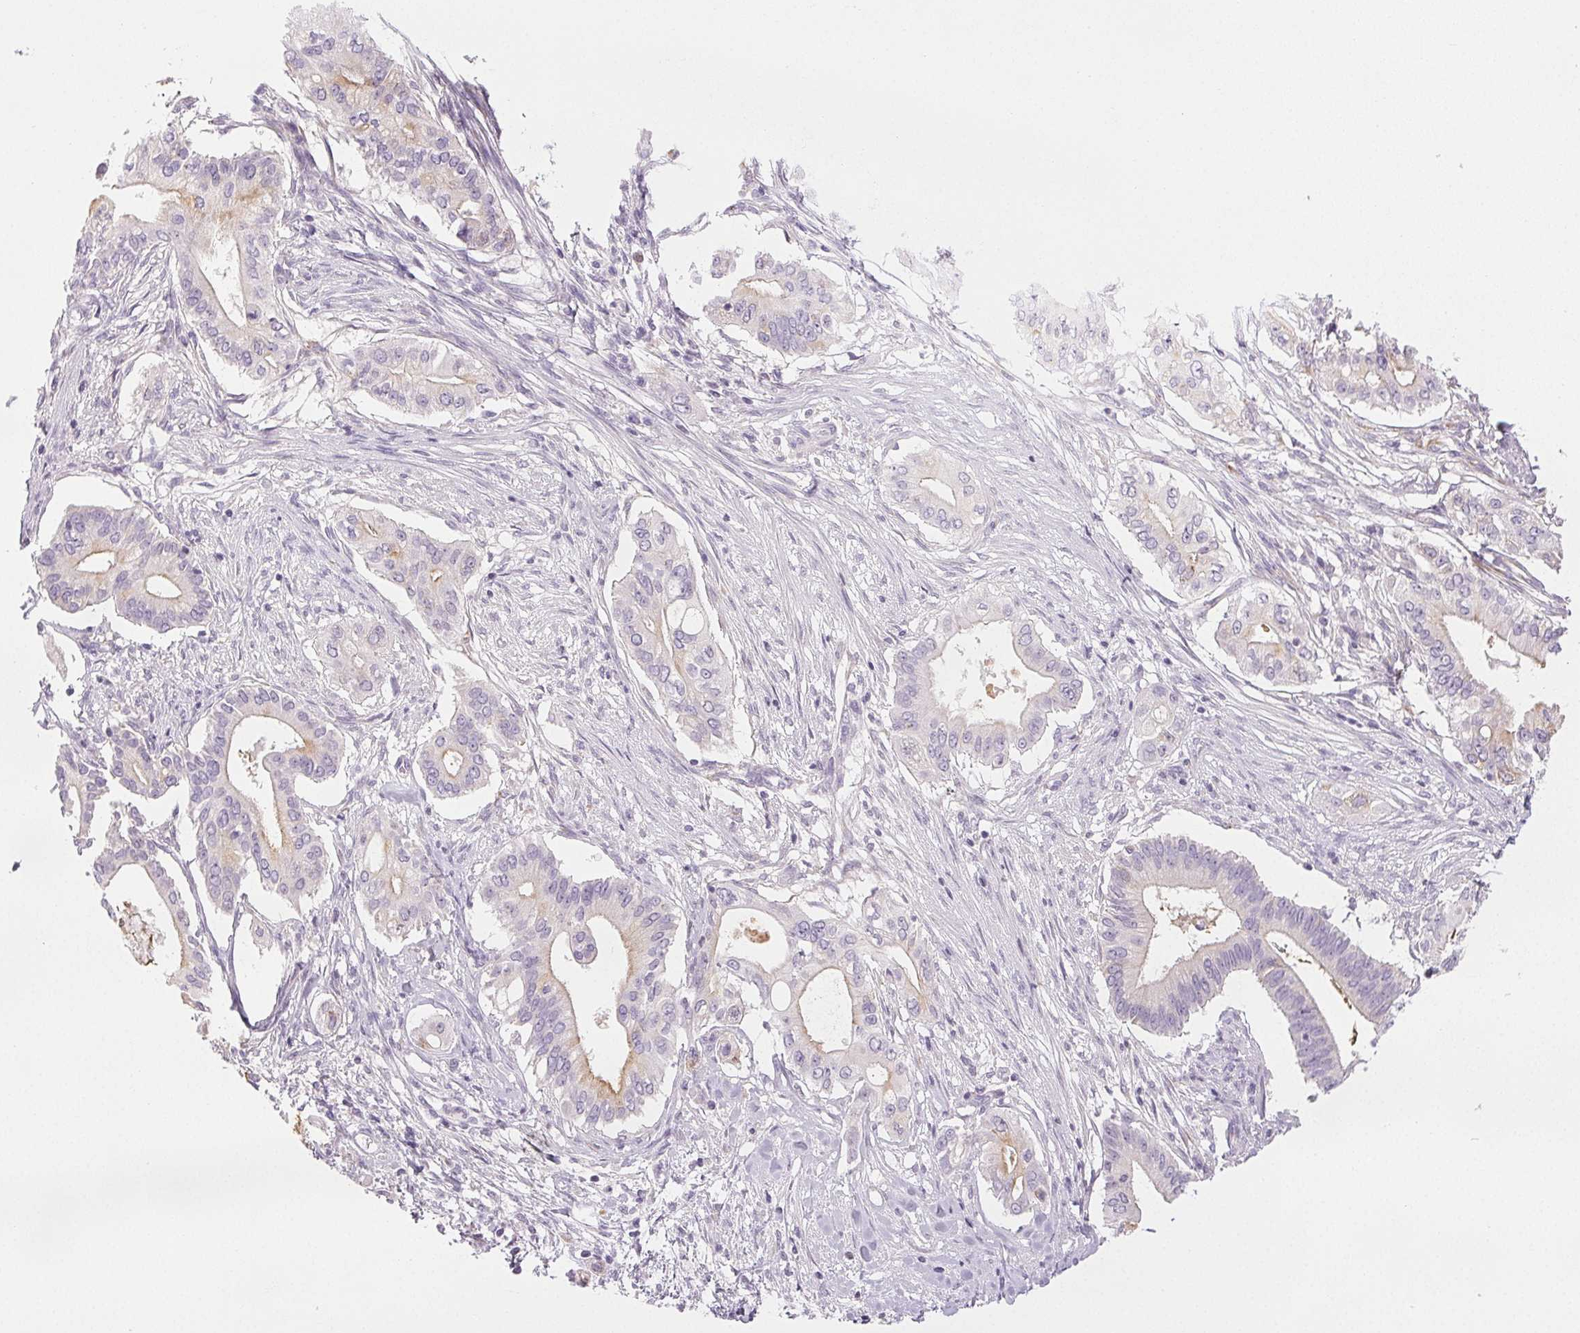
{"staining": {"intensity": "weak", "quantity": "<25%", "location": "cytoplasmic/membranous"}, "tissue": "pancreatic cancer", "cell_type": "Tumor cells", "image_type": "cancer", "snomed": [{"axis": "morphology", "description": "Adenocarcinoma, NOS"}, {"axis": "topography", "description": "Pancreas"}], "caption": "Immunohistochemistry (IHC) micrograph of neoplastic tissue: human adenocarcinoma (pancreatic) stained with DAB demonstrates no significant protein positivity in tumor cells.", "gene": "COL7A1", "patient": {"sex": "female", "age": 68}}